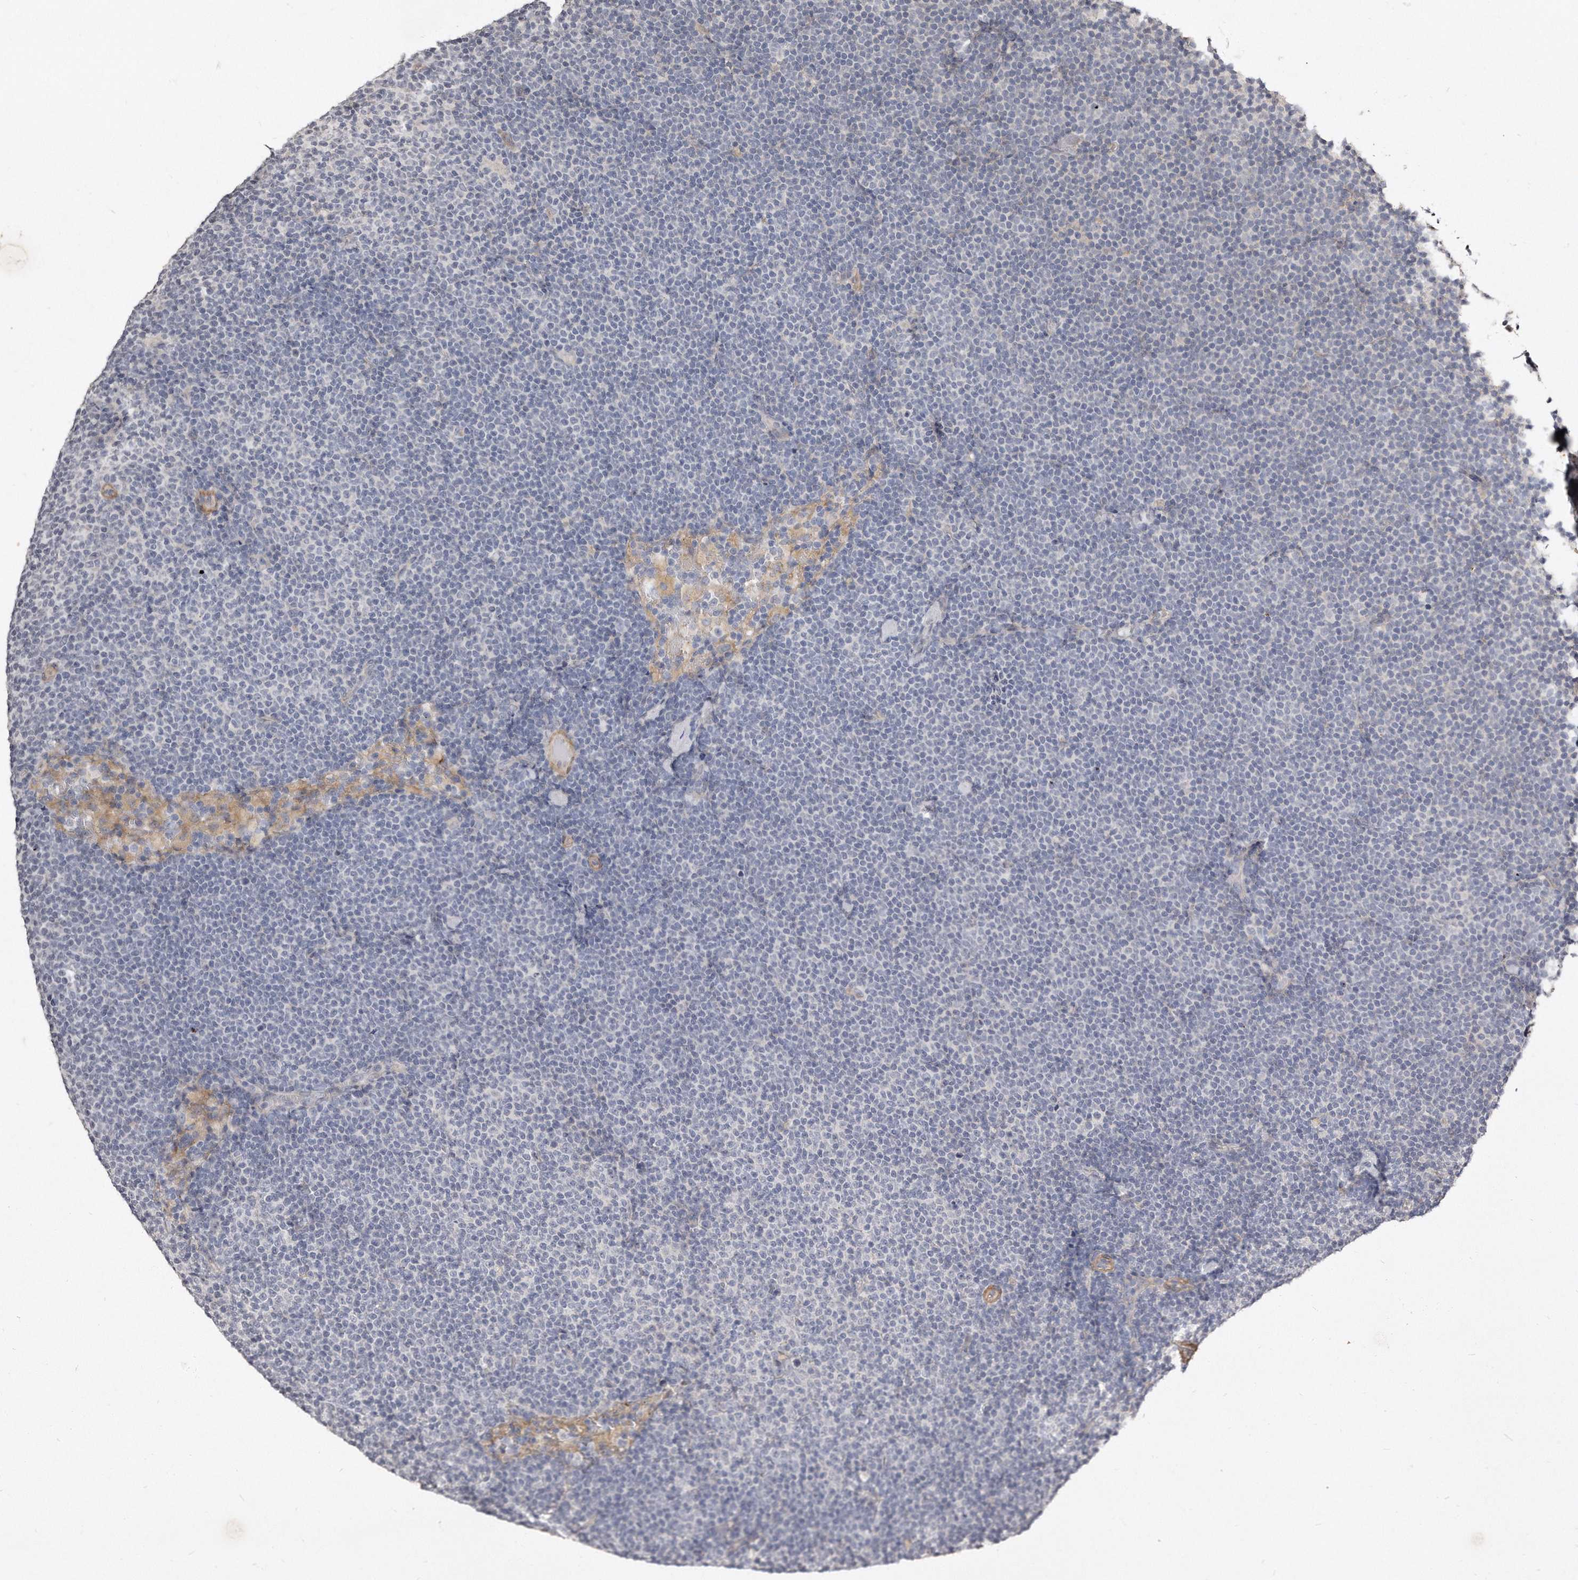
{"staining": {"intensity": "negative", "quantity": "none", "location": "none"}, "tissue": "lymphoma", "cell_type": "Tumor cells", "image_type": "cancer", "snomed": [{"axis": "morphology", "description": "Malignant lymphoma, non-Hodgkin's type, Low grade"}, {"axis": "topography", "description": "Lymph node"}], "caption": "IHC of human lymphoma displays no expression in tumor cells.", "gene": "LMOD1", "patient": {"sex": "female", "age": 53}}